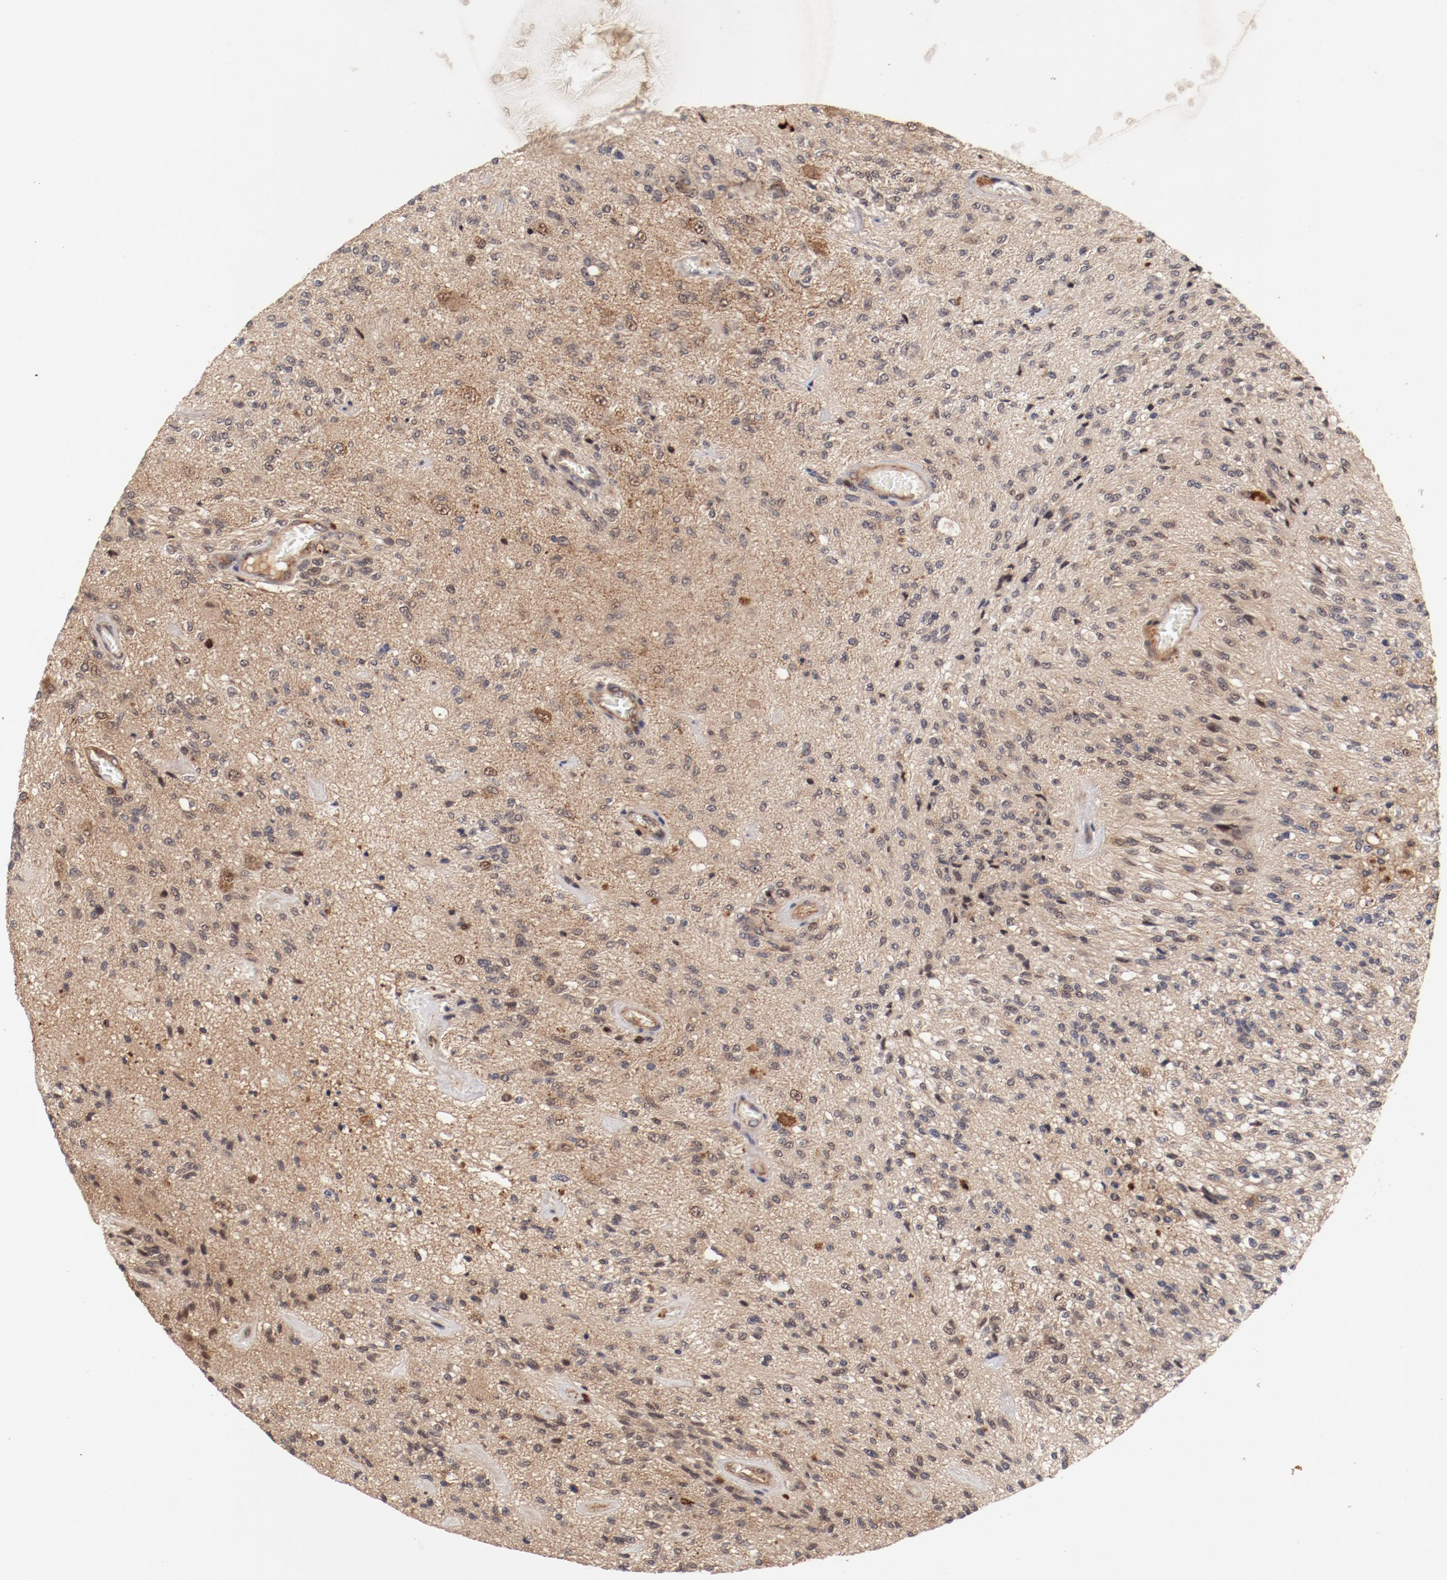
{"staining": {"intensity": "weak", "quantity": ">75%", "location": "cytoplasmic/membranous"}, "tissue": "glioma", "cell_type": "Tumor cells", "image_type": "cancer", "snomed": [{"axis": "morphology", "description": "Normal tissue, NOS"}, {"axis": "morphology", "description": "Glioma, malignant, High grade"}, {"axis": "topography", "description": "Cerebral cortex"}], "caption": "Malignant glioma (high-grade) stained with immunohistochemistry (IHC) exhibits weak cytoplasmic/membranous expression in about >75% of tumor cells.", "gene": "GUF1", "patient": {"sex": "male", "age": 77}}